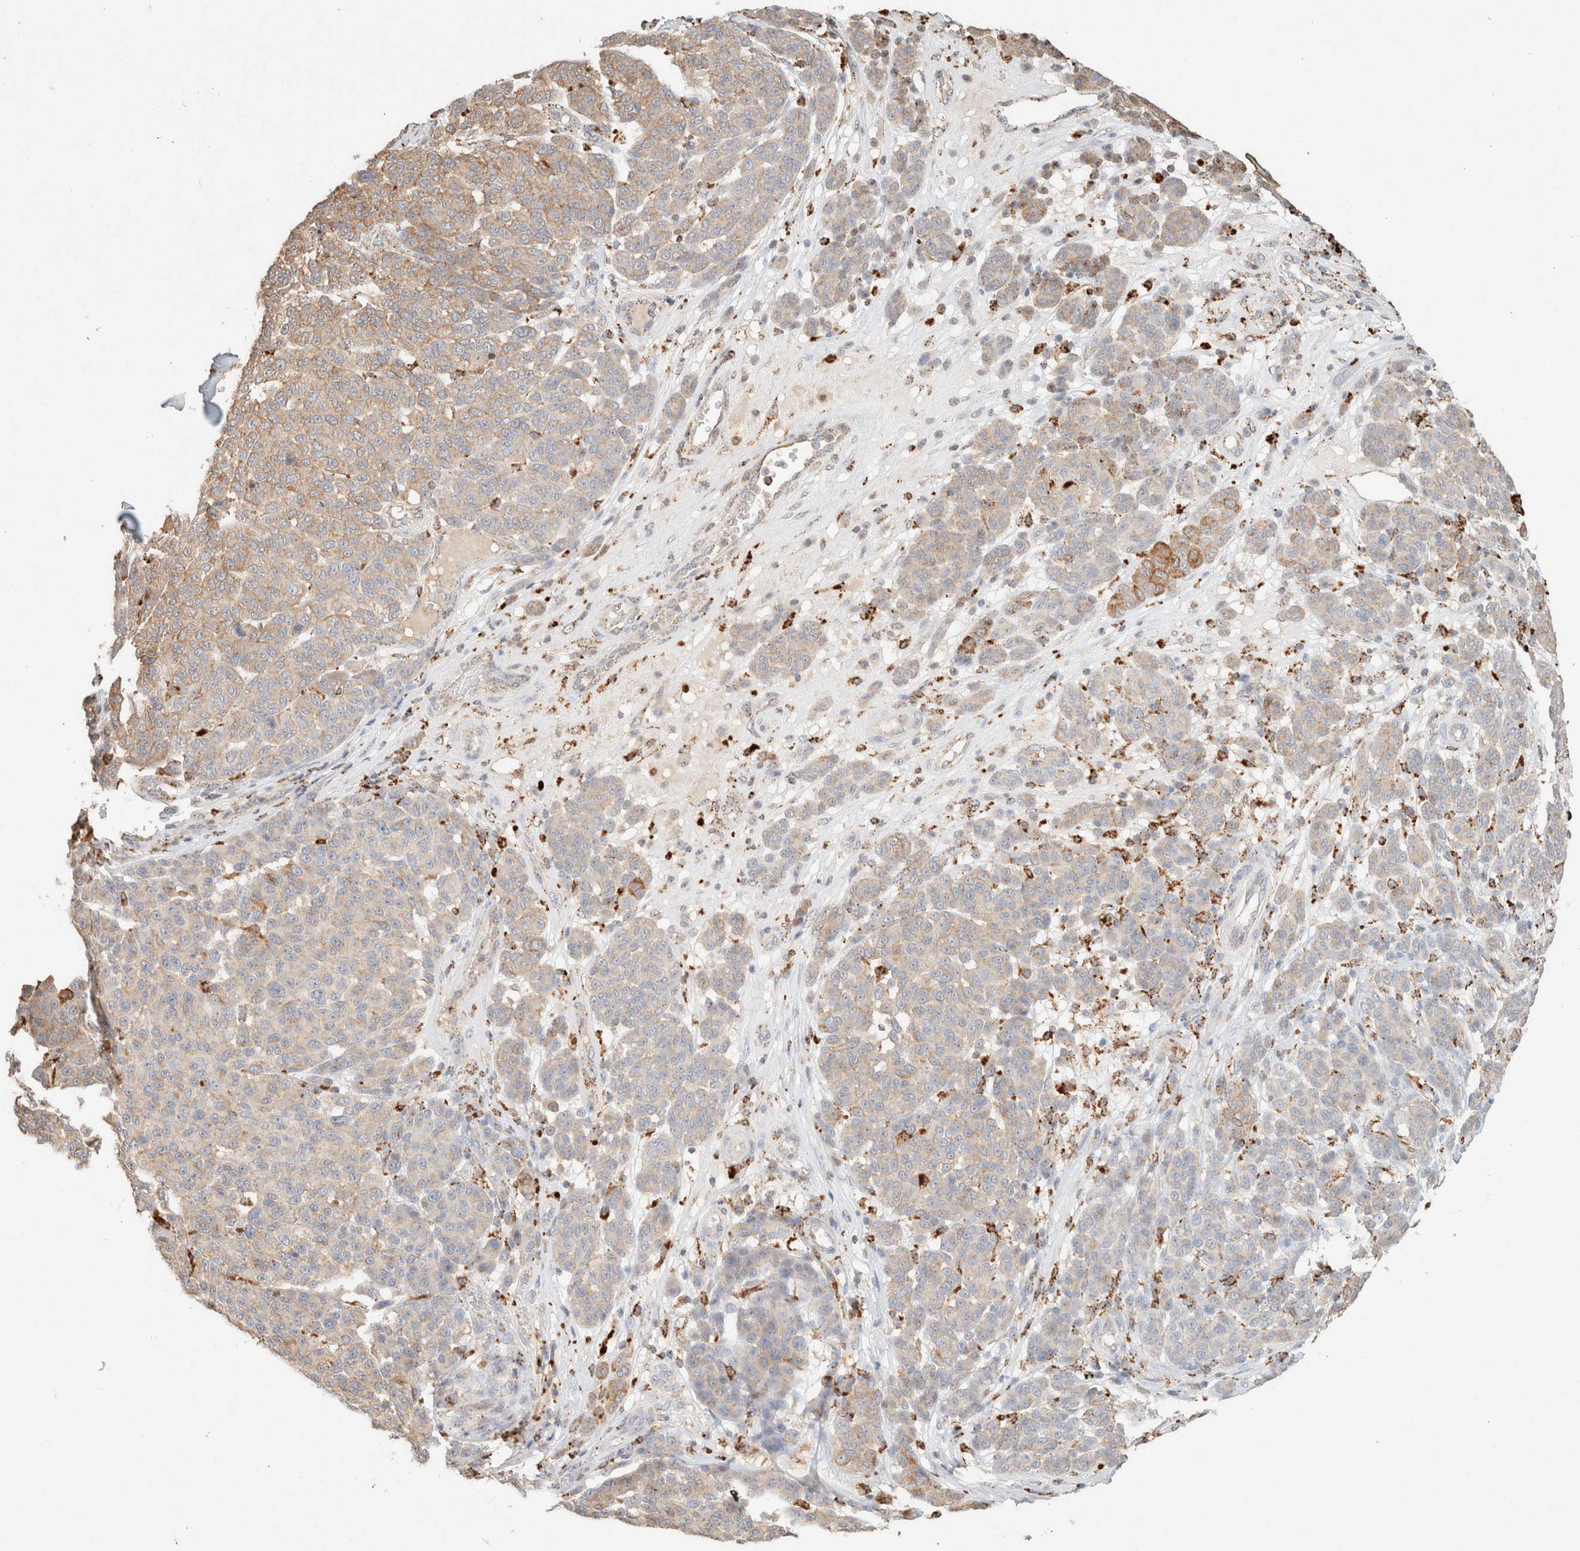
{"staining": {"intensity": "weak", "quantity": "<25%", "location": "cytoplasmic/membranous"}, "tissue": "melanoma", "cell_type": "Tumor cells", "image_type": "cancer", "snomed": [{"axis": "morphology", "description": "Malignant melanoma, NOS"}, {"axis": "topography", "description": "Skin"}], "caption": "High power microscopy photomicrograph of an IHC histopathology image of melanoma, revealing no significant expression in tumor cells. Brightfield microscopy of IHC stained with DAB (3,3'-diaminobenzidine) (brown) and hematoxylin (blue), captured at high magnification.", "gene": "CTSC", "patient": {"sex": "male", "age": 59}}